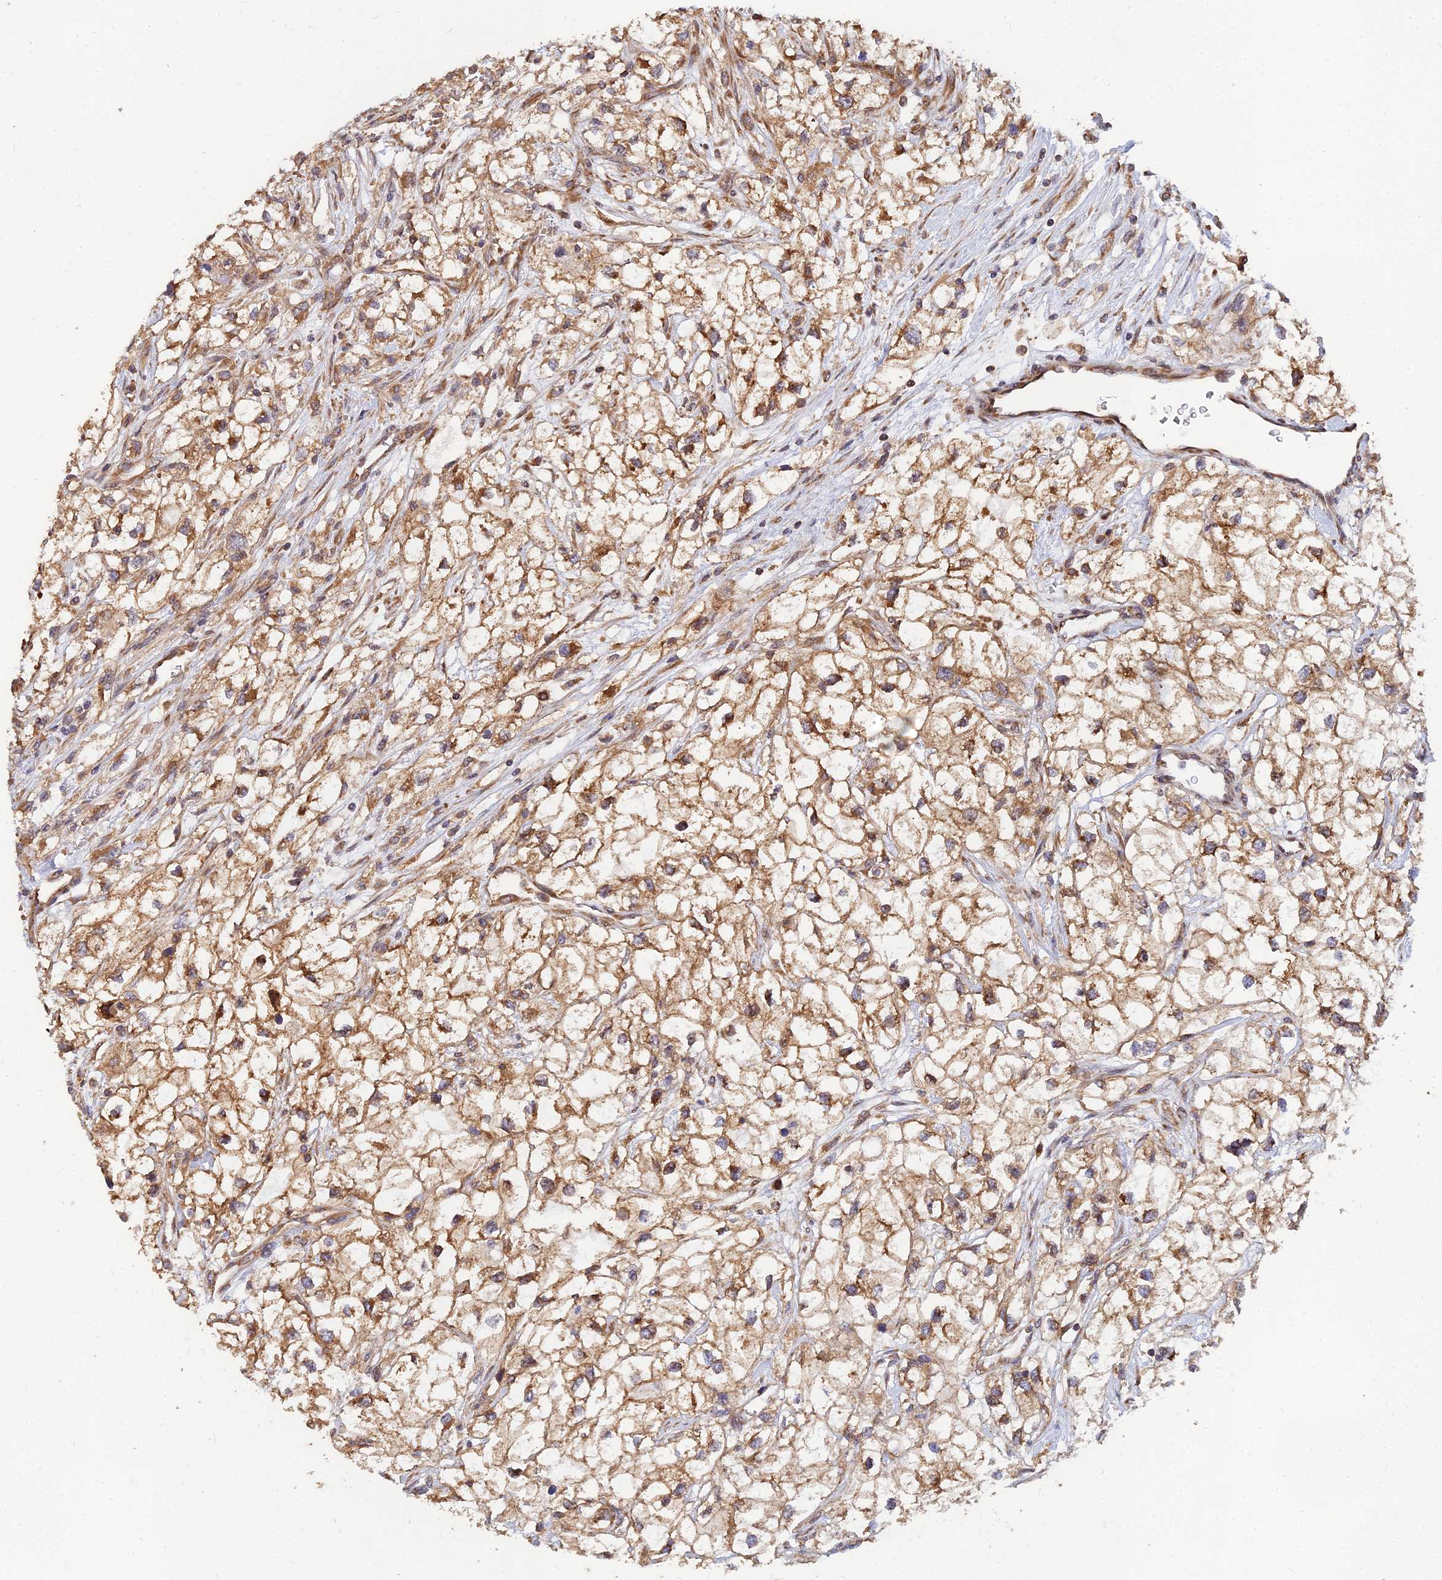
{"staining": {"intensity": "moderate", "quantity": ">75%", "location": "cytoplasmic/membranous"}, "tissue": "renal cancer", "cell_type": "Tumor cells", "image_type": "cancer", "snomed": [{"axis": "morphology", "description": "Adenocarcinoma, NOS"}, {"axis": "topography", "description": "Kidney"}], "caption": "Renal cancer stained with a brown dye shows moderate cytoplasmic/membranous positive expression in approximately >75% of tumor cells.", "gene": "CCT6B", "patient": {"sex": "male", "age": 59}}